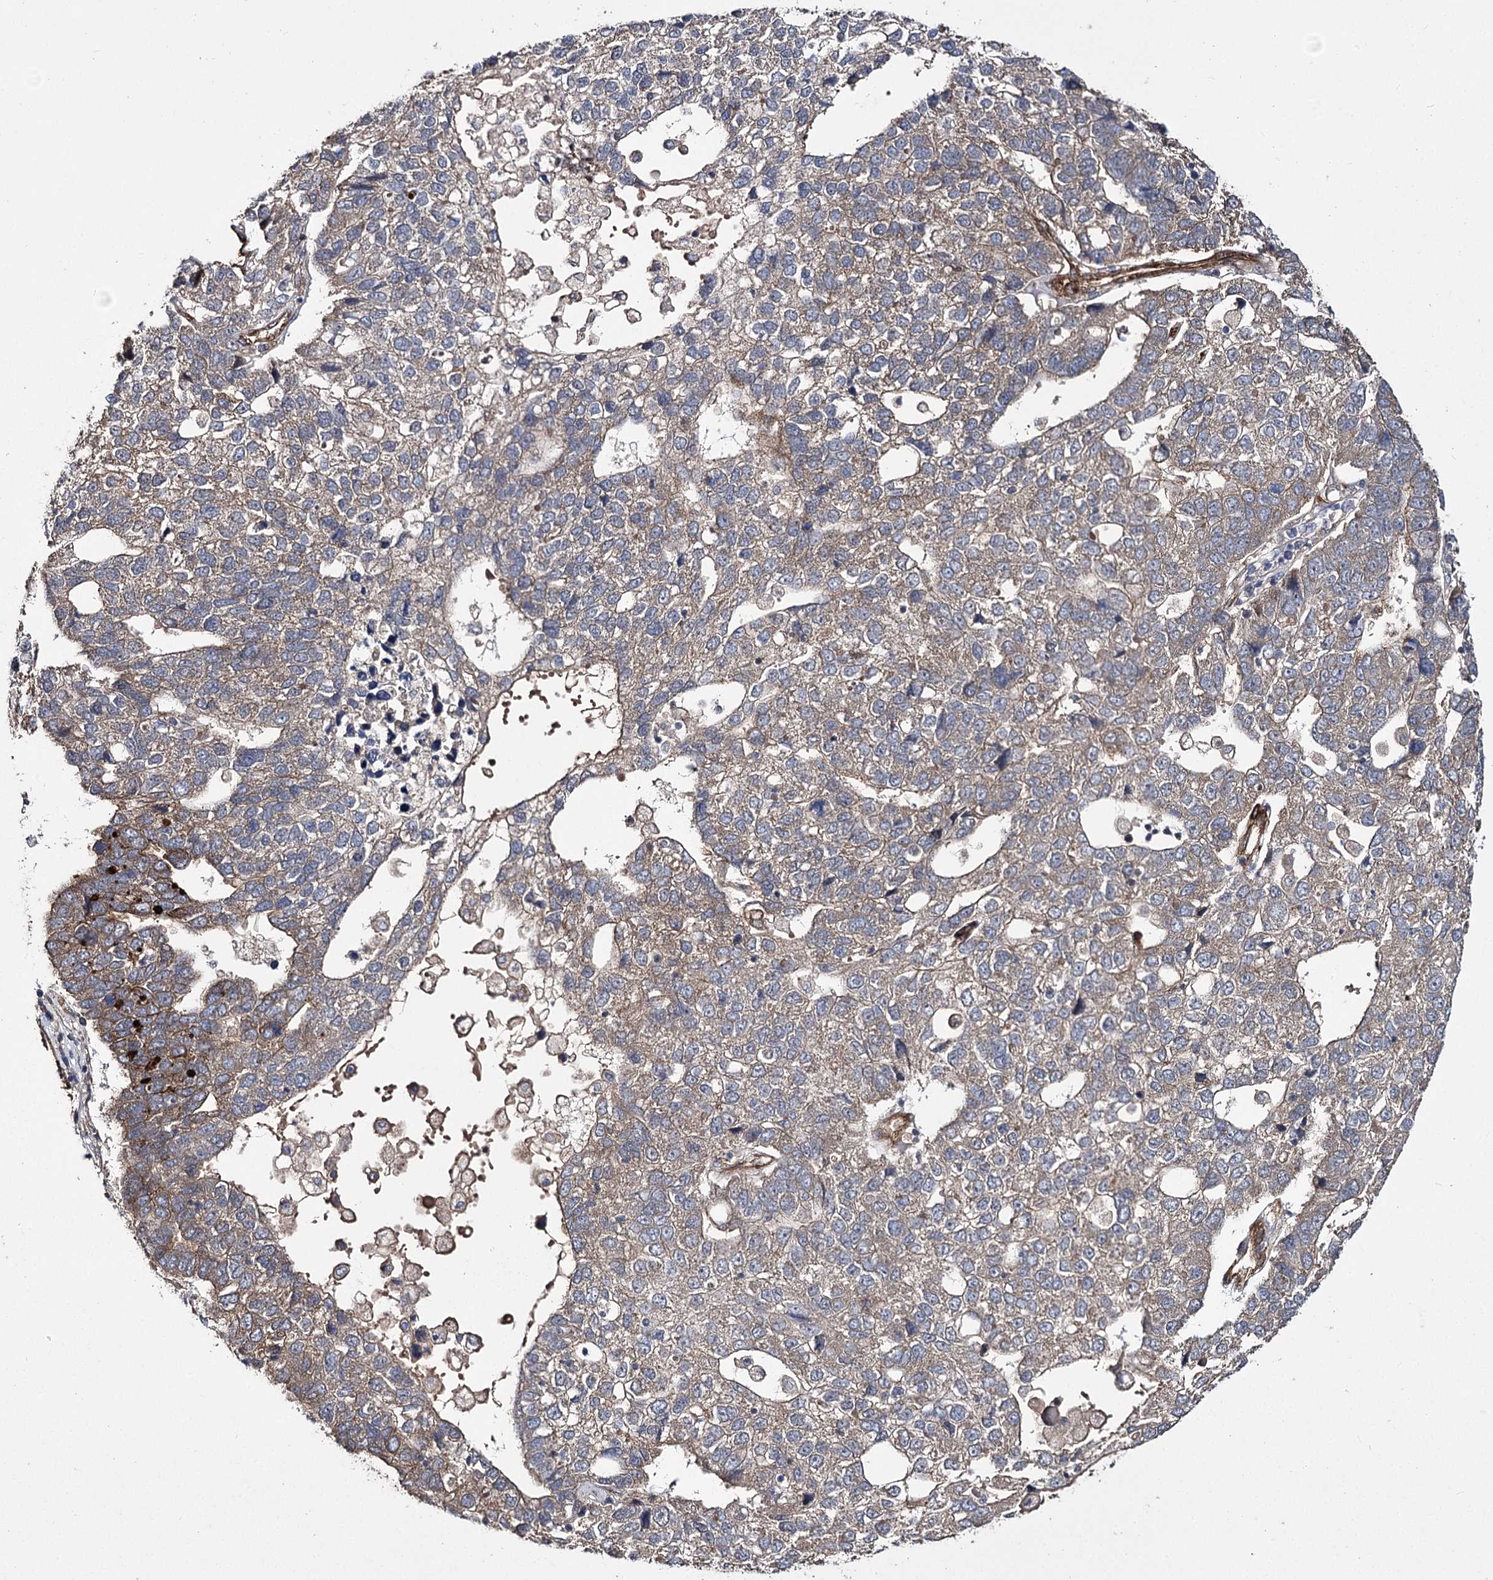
{"staining": {"intensity": "moderate", "quantity": ">75%", "location": "cytoplasmic/membranous"}, "tissue": "pancreatic cancer", "cell_type": "Tumor cells", "image_type": "cancer", "snomed": [{"axis": "morphology", "description": "Adenocarcinoma, NOS"}, {"axis": "topography", "description": "Pancreas"}], "caption": "An immunohistochemistry image of tumor tissue is shown. Protein staining in brown highlights moderate cytoplasmic/membranous positivity in pancreatic cancer within tumor cells.", "gene": "MYO1C", "patient": {"sex": "female", "age": 61}}